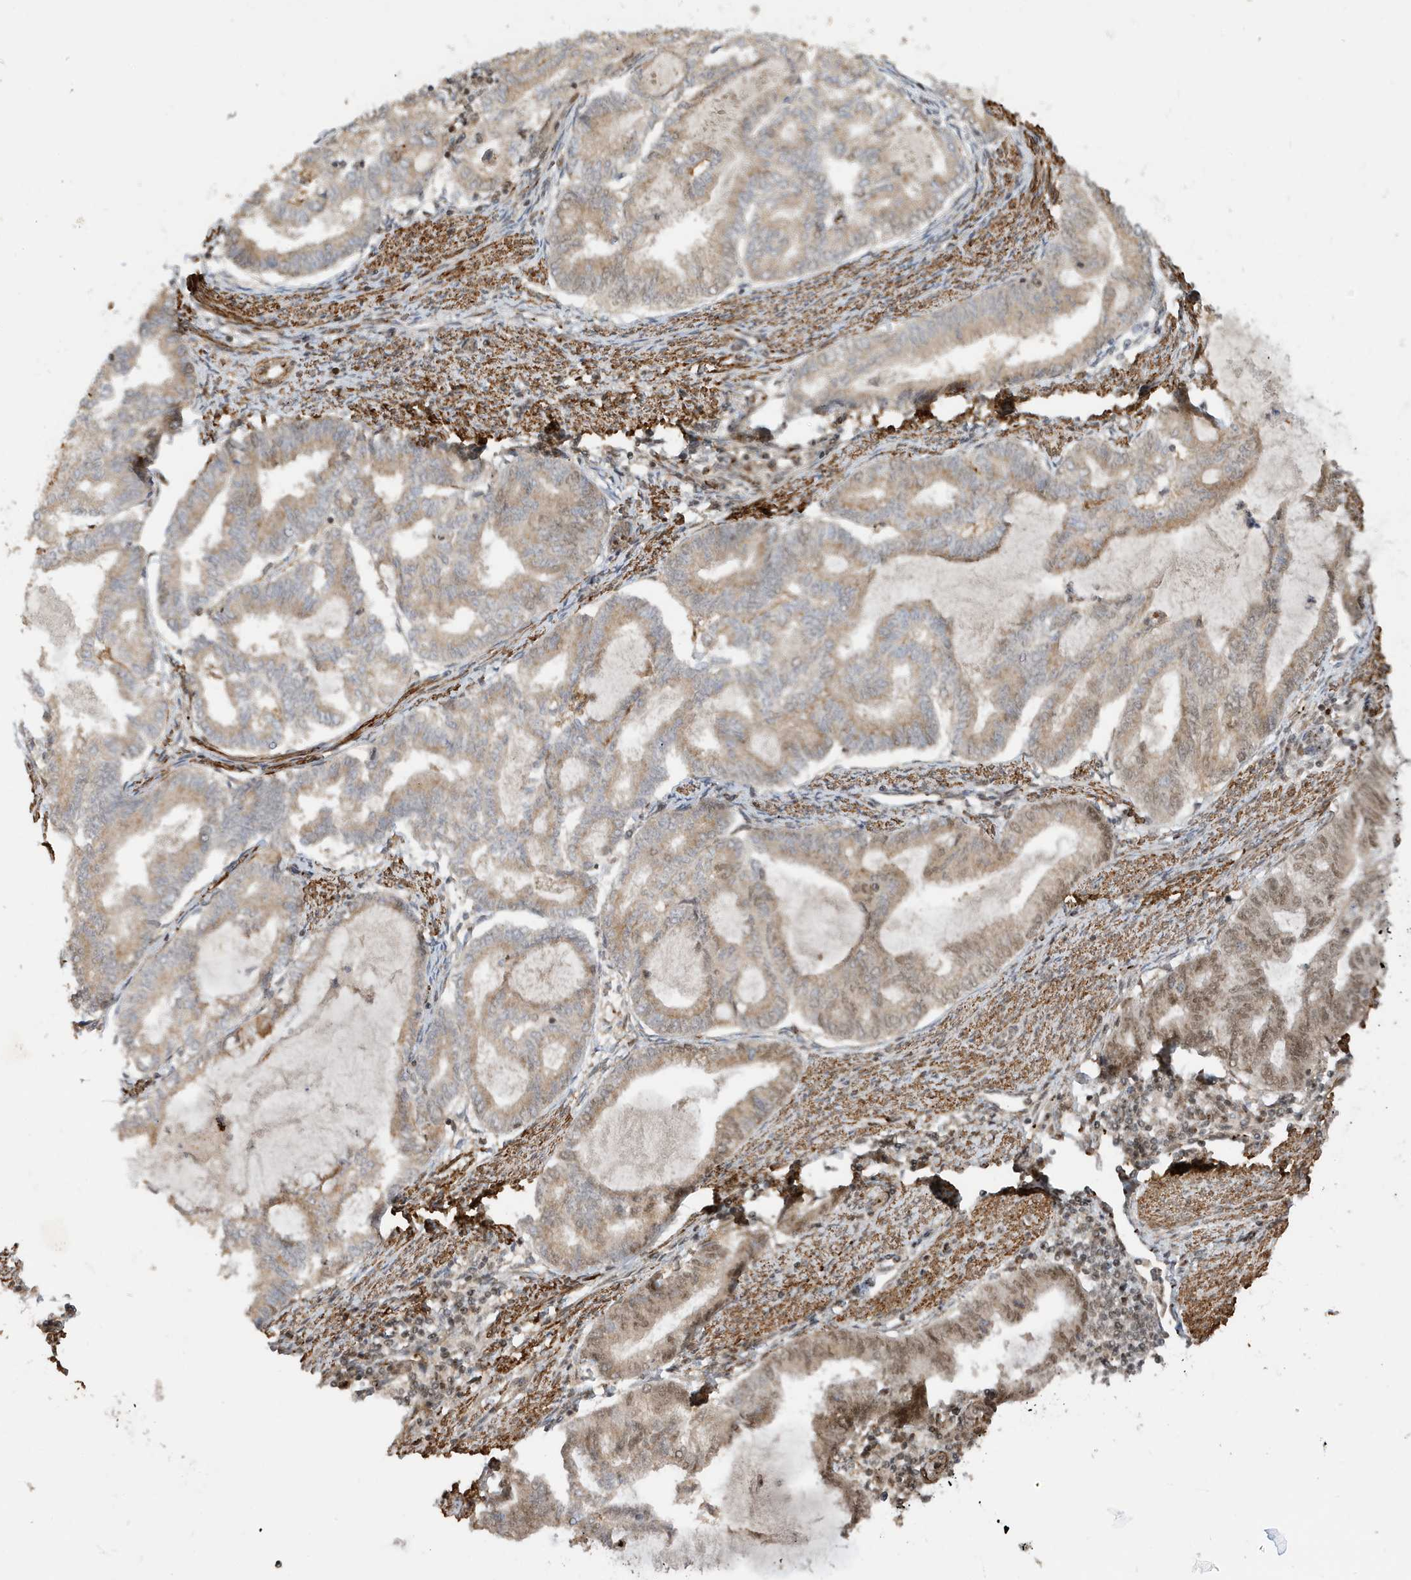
{"staining": {"intensity": "weak", "quantity": "25%-75%", "location": "cytoplasmic/membranous"}, "tissue": "endometrial cancer", "cell_type": "Tumor cells", "image_type": "cancer", "snomed": [{"axis": "morphology", "description": "Adenocarcinoma, NOS"}, {"axis": "topography", "description": "Endometrium"}], "caption": "Tumor cells exhibit low levels of weak cytoplasmic/membranous expression in approximately 25%-75% of cells in endometrial adenocarcinoma.", "gene": "MAST3", "patient": {"sex": "female", "age": 79}}